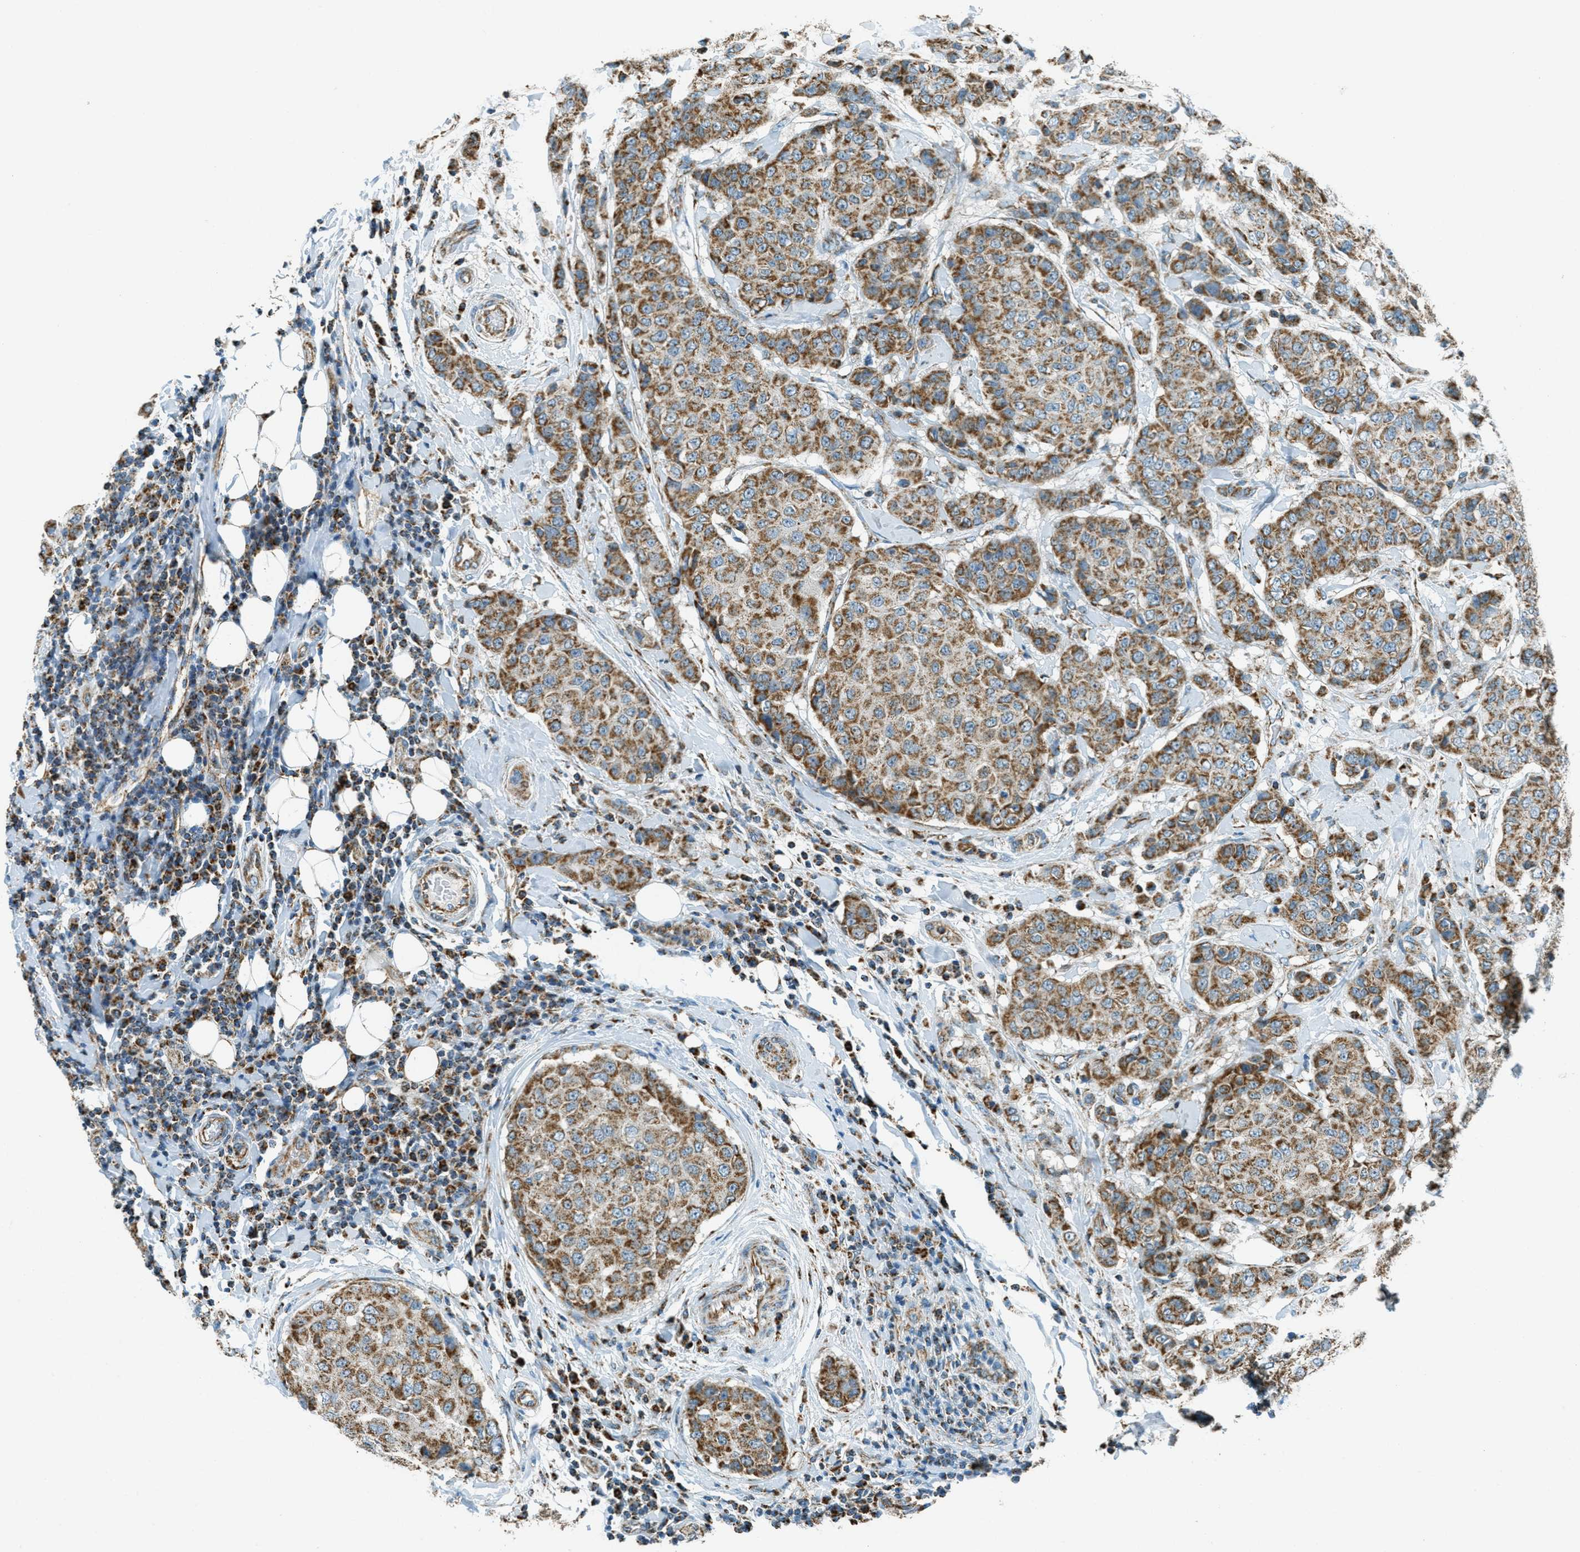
{"staining": {"intensity": "moderate", "quantity": ">75%", "location": "cytoplasmic/membranous"}, "tissue": "breast cancer", "cell_type": "Tumor cells", "image_type": "cancer", "snomed": [{"axis": "morphology", "description": "Duct carcinoma"}, {"axis": "topography", "description": "Breast"}], "caption": "The photomicrograph demonstrates immunohistochemical staining of breast cancer. There is moderate cytoplasmic/membranous staining is present in approximately >75% of tumor cells.", "gene": "CHST15", "patient": {"sex": "female", "age": 27}}